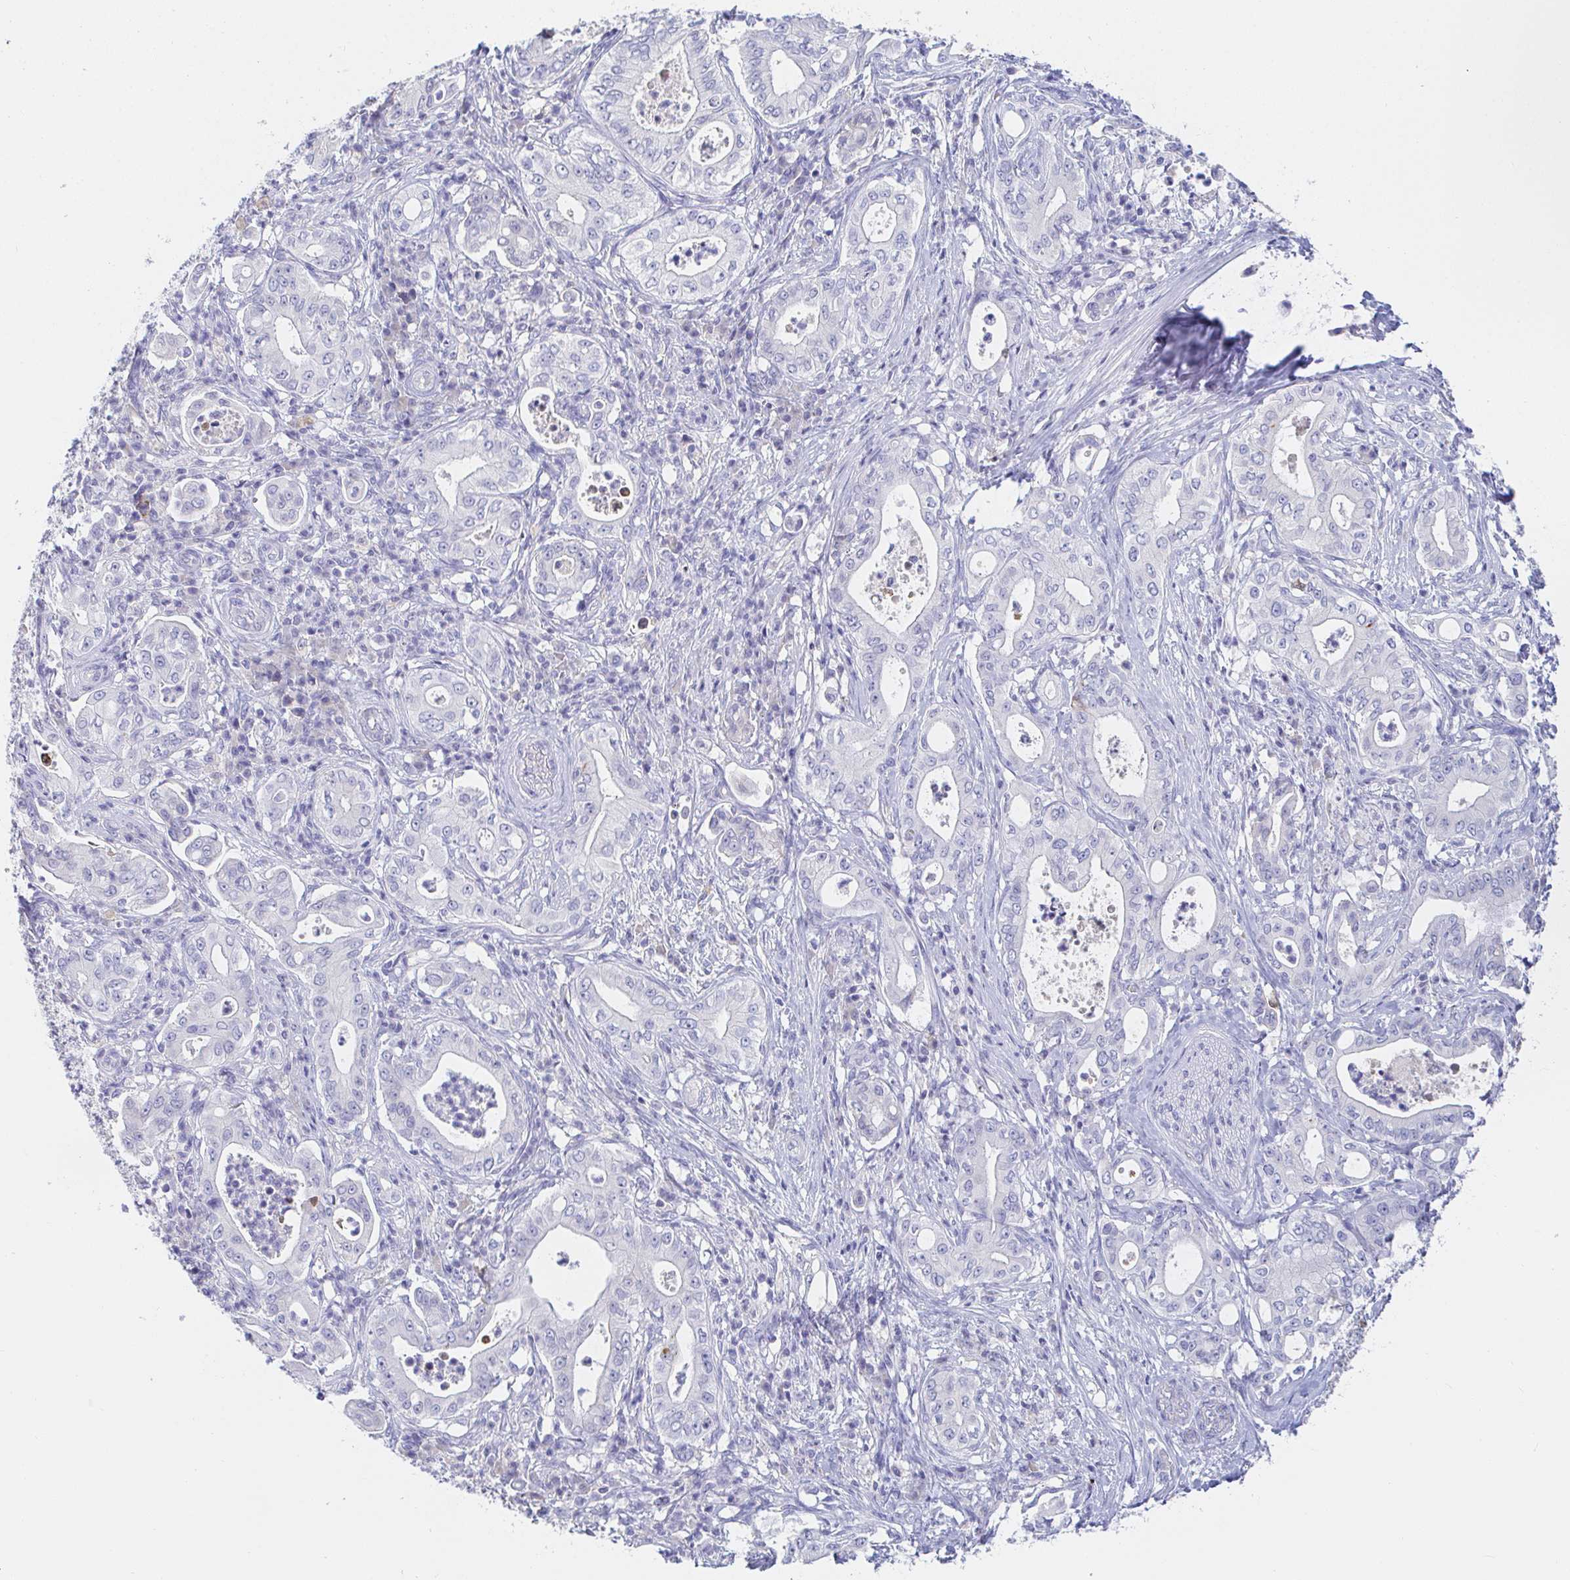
{"staining": {"intensity": "negative", "quantity": "none", "location": "none"}, "tissue": "pancreatic cancer", "cell_type": "Tumor cells", "image_type": "cancer", "snomed": [{"axis": "morphology", "description": "Adenocarcinoma, NOS"}, {"axis": "topography", "description": "Pancreas"}], "caption": "The photomicrograph shows no staining of tumor cells in pancreatic adenocarcinoma.", "gene": "PDE6B", "patient": {"sex": "male", "age": 71}}